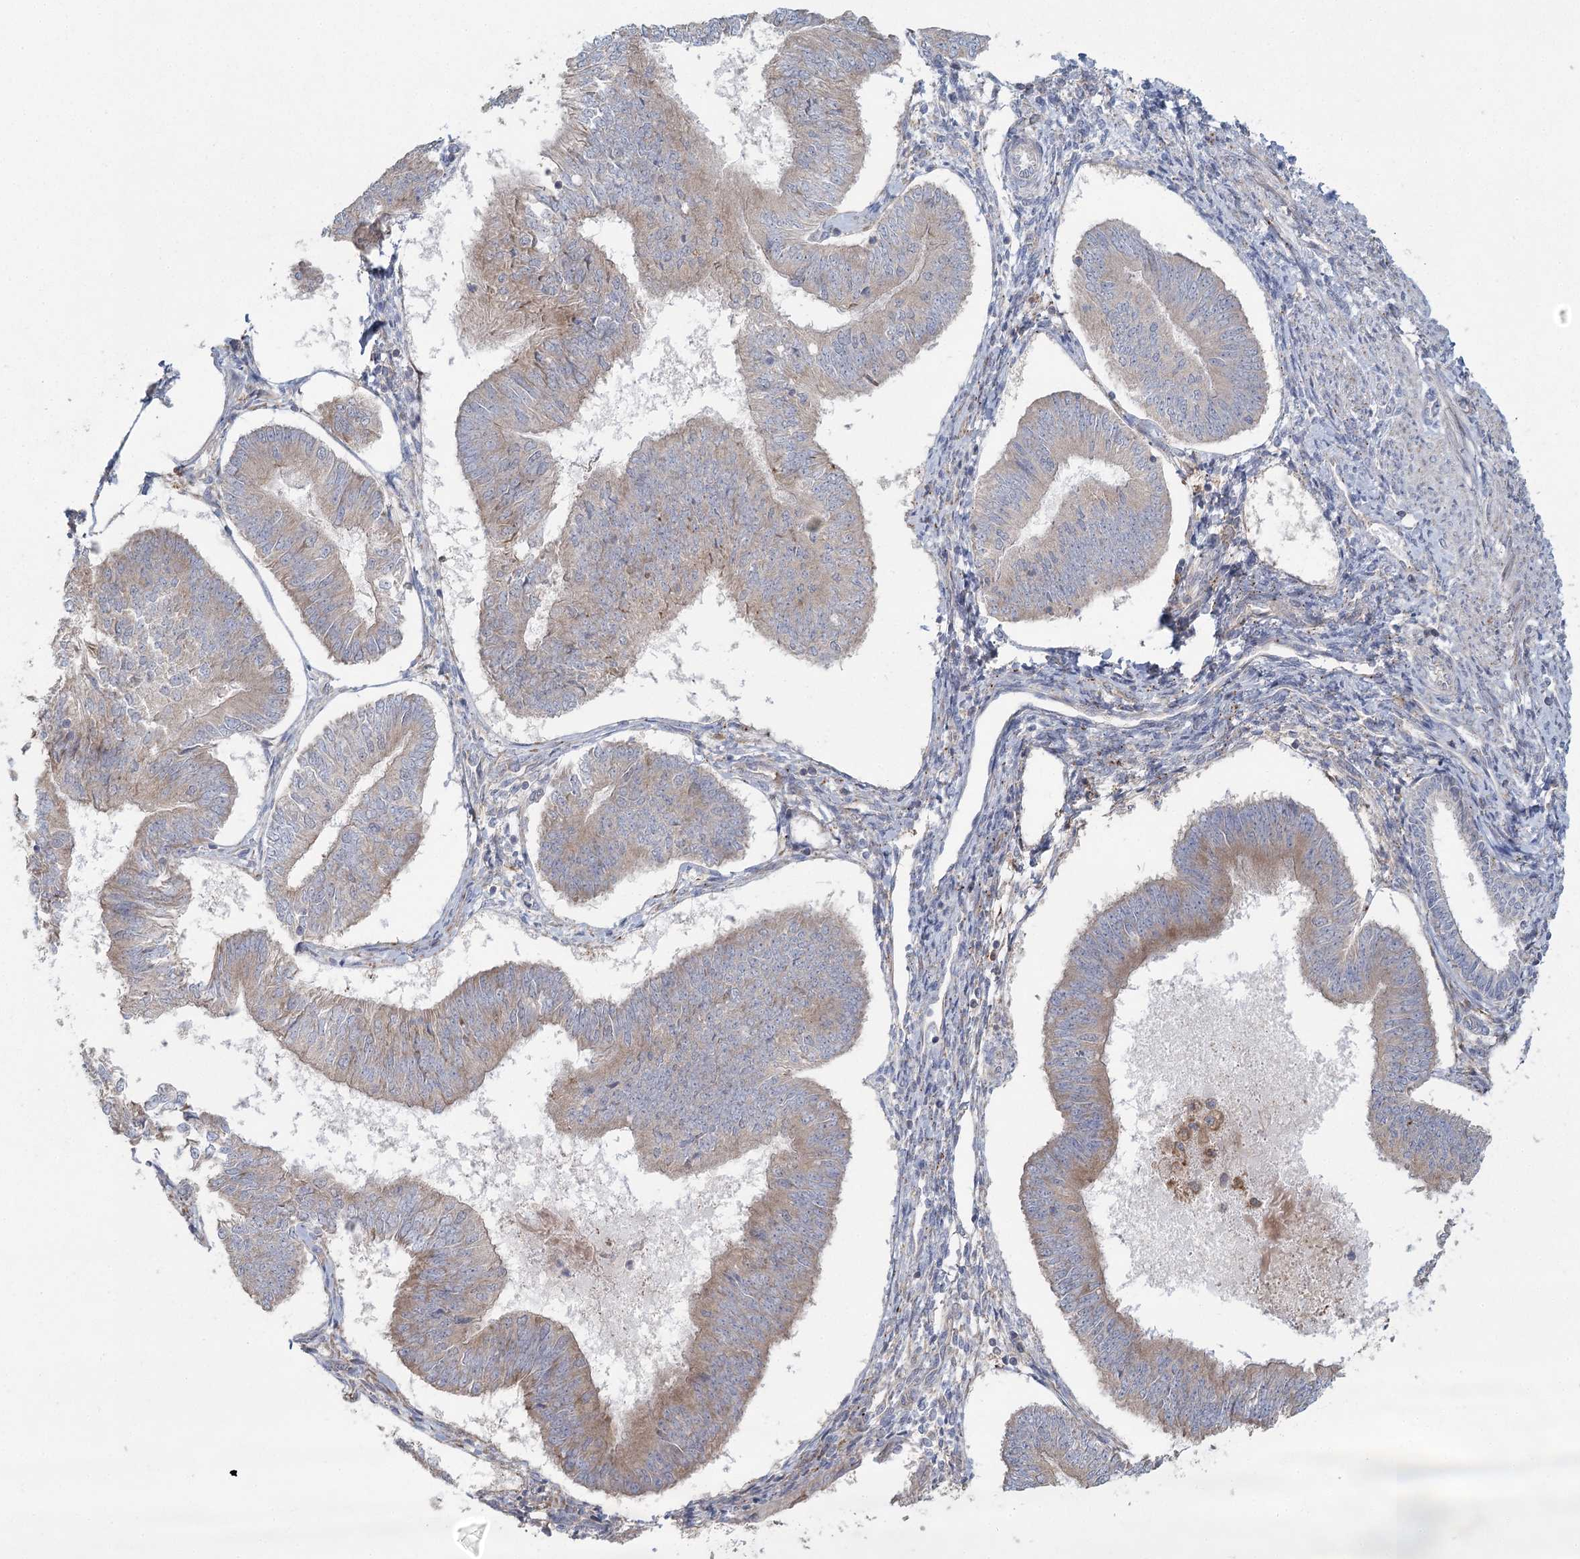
{"staining": {"intensity": "weak", "quantity": "25%-75%", "location": "cytoplasmic/membranous"}, "tissue": "endometrial cancer", "cell_type": "Tumor cells", "image_type": "cancer", "snomed": [{"axis": "morphology", "description": "Adenocarcinoma, NOS"}, {"axis": "topography", "description": "Endometrium"}], "caption": "Endometrial cancer (adenocarcinoma) tissue exhibits weak cytoplasmic/membranous staining in about 25%-75% of tumor cells, visualized by immunohistochemistry. (Brightfield microscopy of DAB IHC at high magnification).", "gene": "FAM110C", "patient": {"sex": "female", "age": 58}}